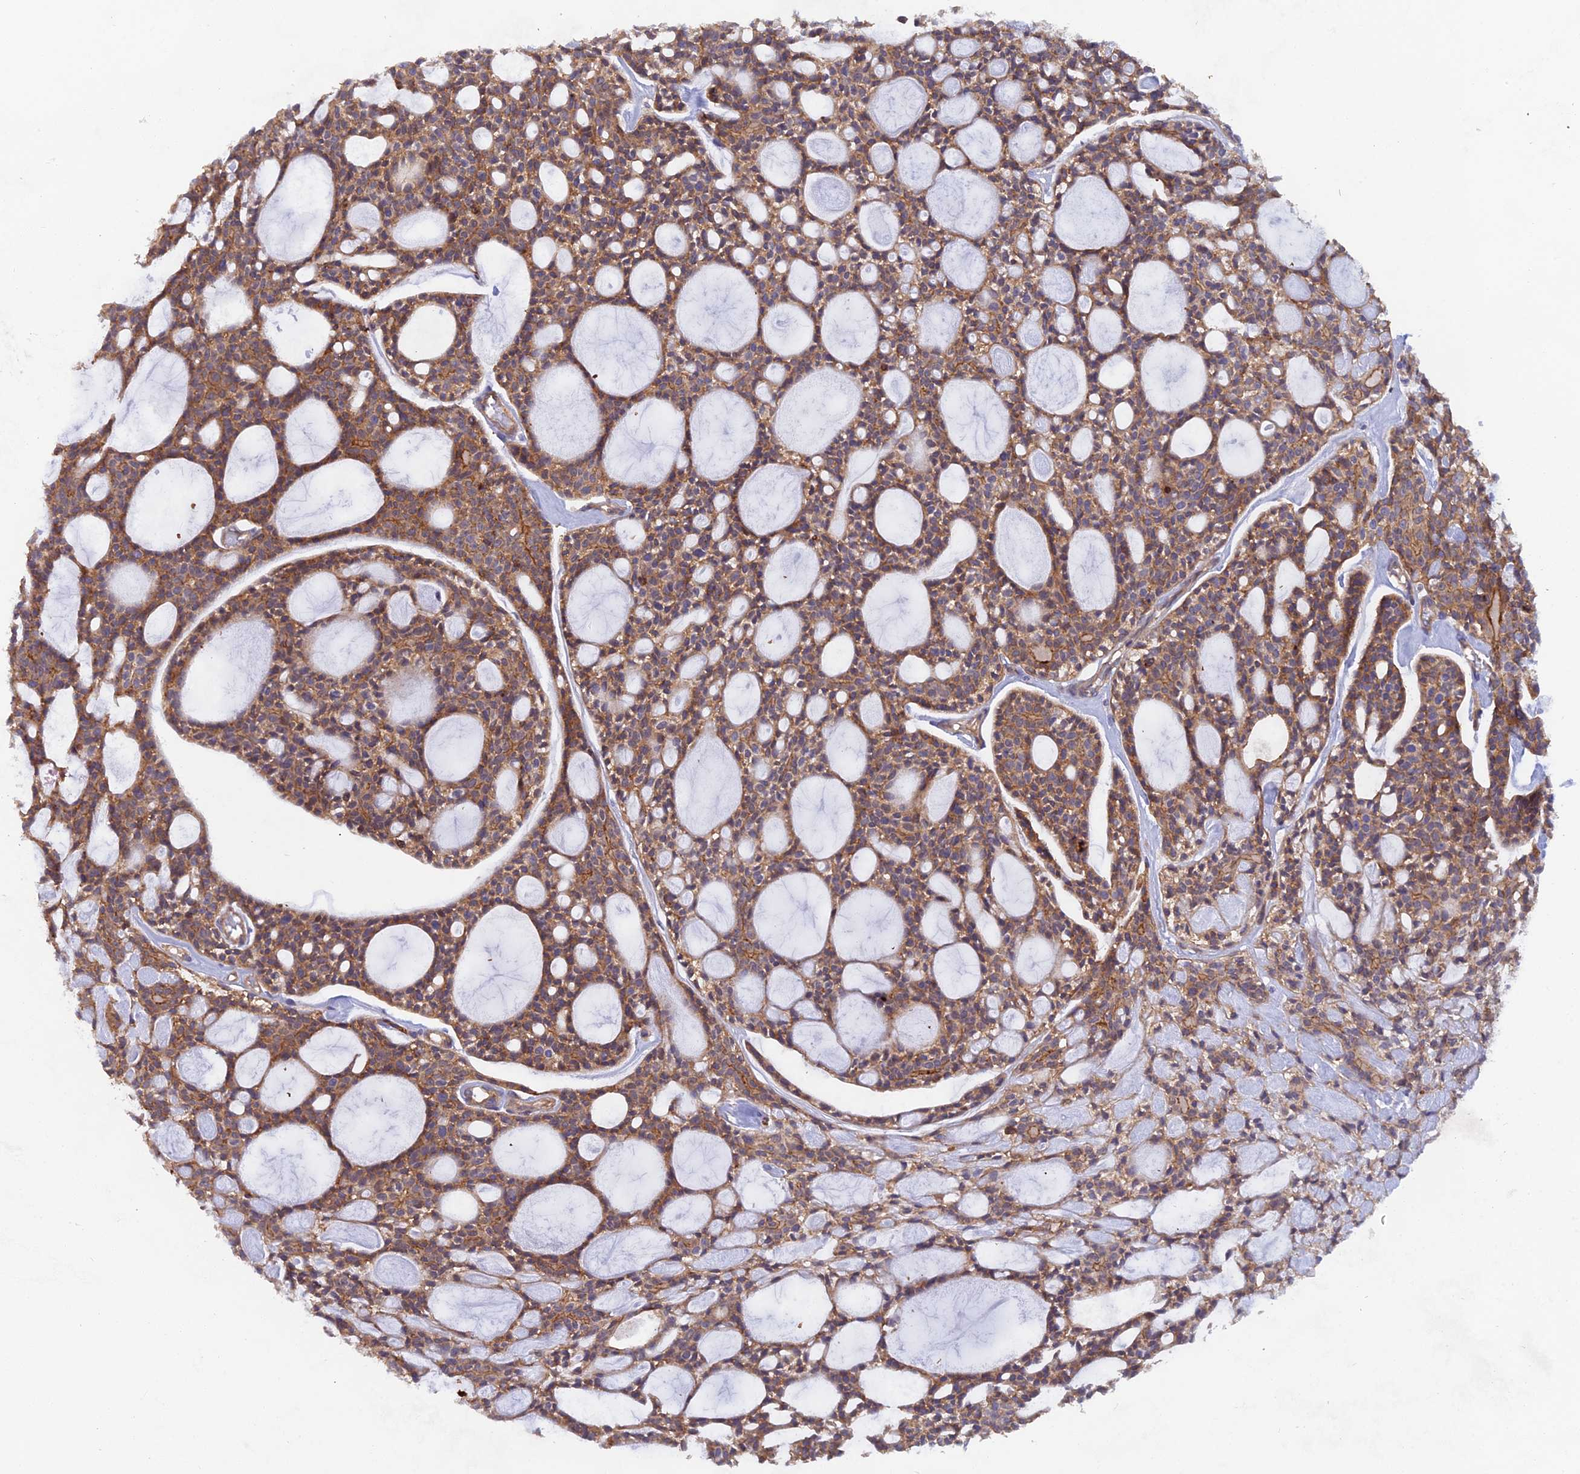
{"staining": {"intensity": "moderate", "quantity": ">75%", "location": "cytoplasmic/membranous"}, "tissue": "head and neck cancer", "cell_type": "Tumor cells", "image_type": "cancer", "snomed": [{"axis": "morphology", "description": "Adenocarcinoma, NOS"}, {"axis": "topography", "description": "Salivary gland"}, {"axis": "topography", "description": "Head-Neck"}], "caption": "This is a photomicrograph of IHC staining of adenocarcinoma (head and neck), which shows moderate expression in the cytoplasmic/membranous of tumor cells.", "gene": "FZR1", "patient": {"sex": "male", "age": 55}}